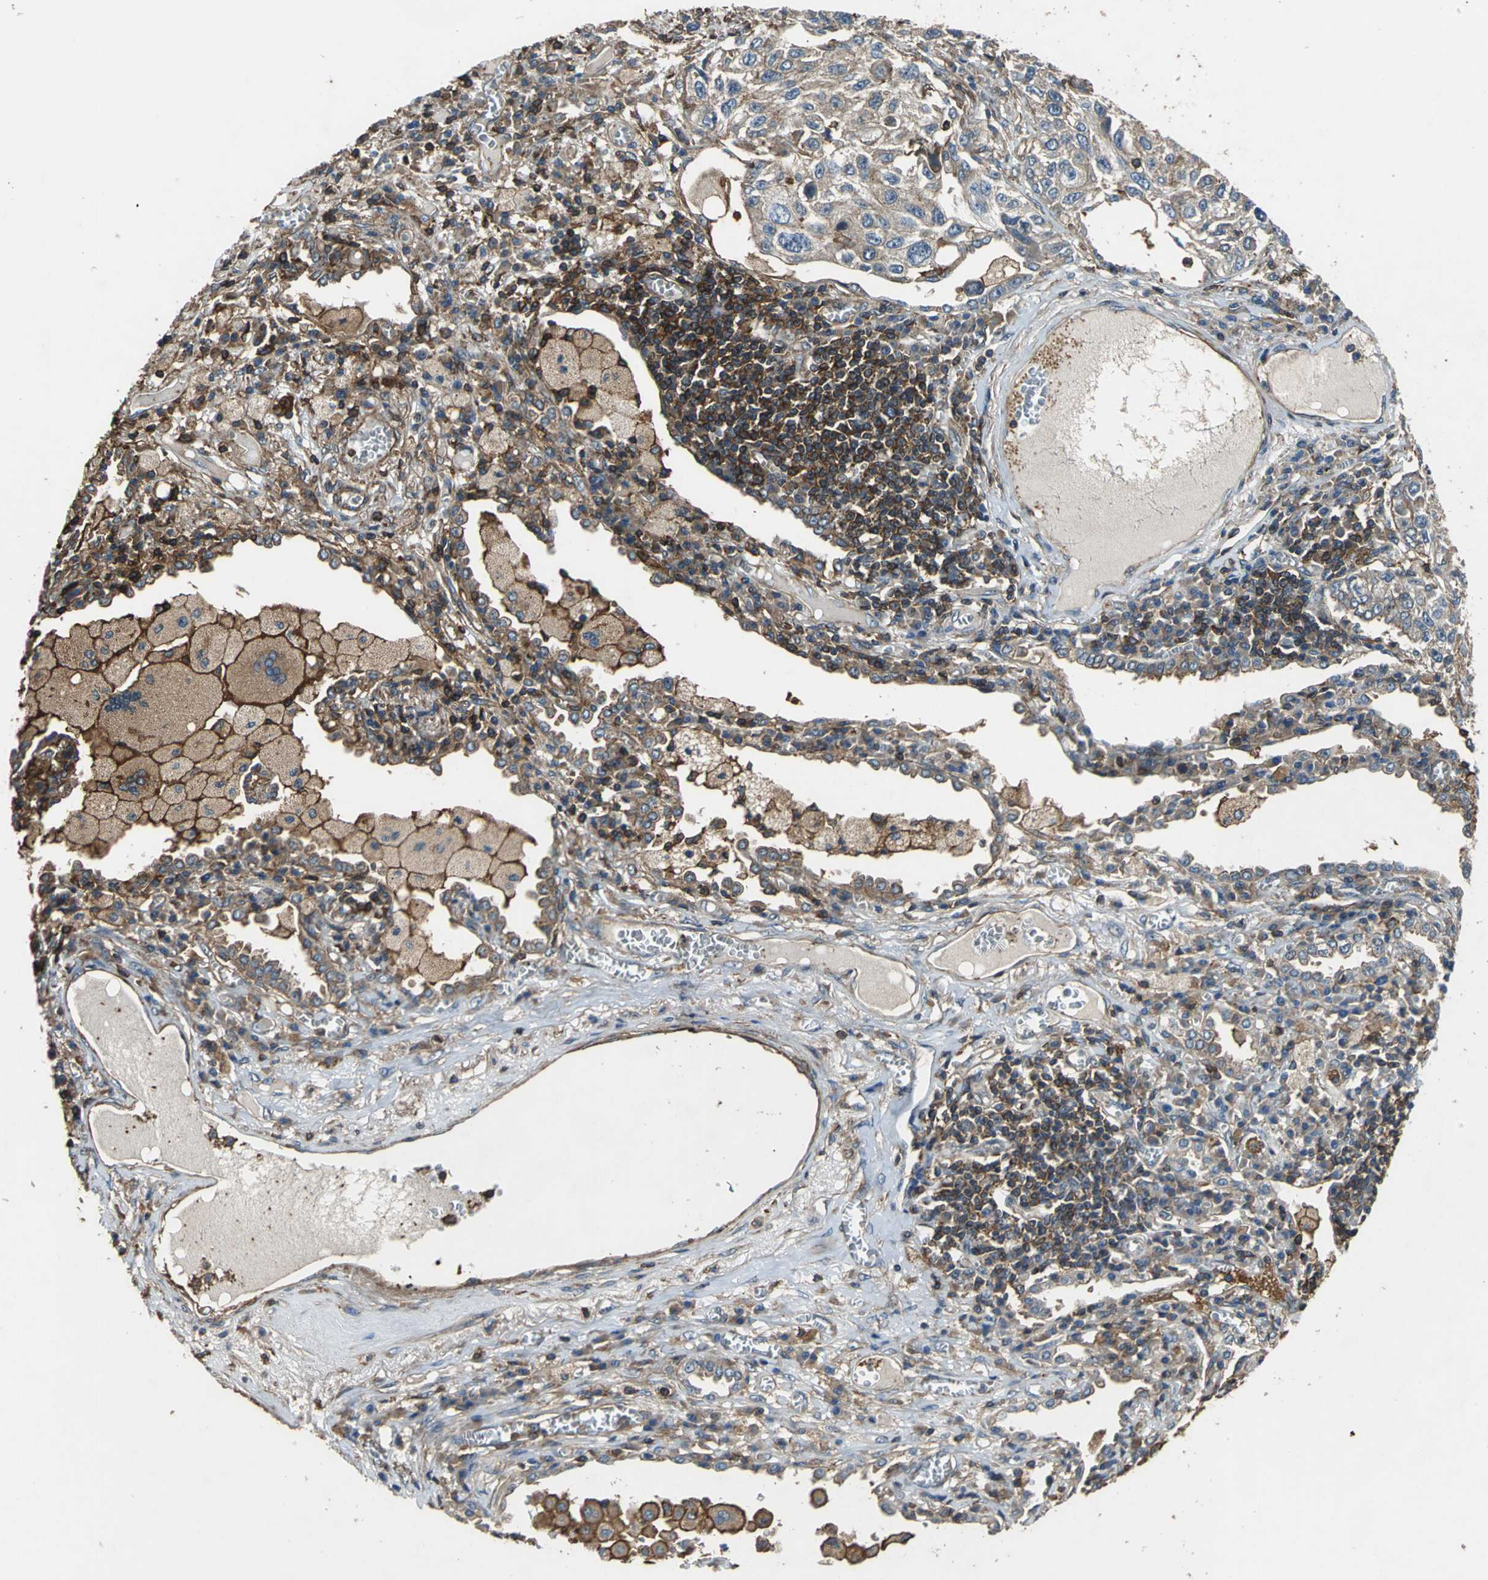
{"staining": {"intensity": "moderate", "quantity": ">75%", "location": "cytoplasmic/membranous"}, "tissue": "lung cancer", "cell_type": "Tumor cells", "image_type": "cancer", "snomed": [{"axis": "morphology", "description": "Squamous cell carcinoma, NOS"}, {"axis": "topography", "description": "Lung"}], "caption": "Immunohistochemistry (IHC) image of neoplastic tissue: lung cancer stained using immunohistochemistry displays medium levels of moderate protein expression localized specifically in the cytoplasmic/membranous of tumor cells, appearing as a cytoplasmic/membranous brown color.", "gene": "PARVA", "patient": {"sex": "male", "age": 71}}